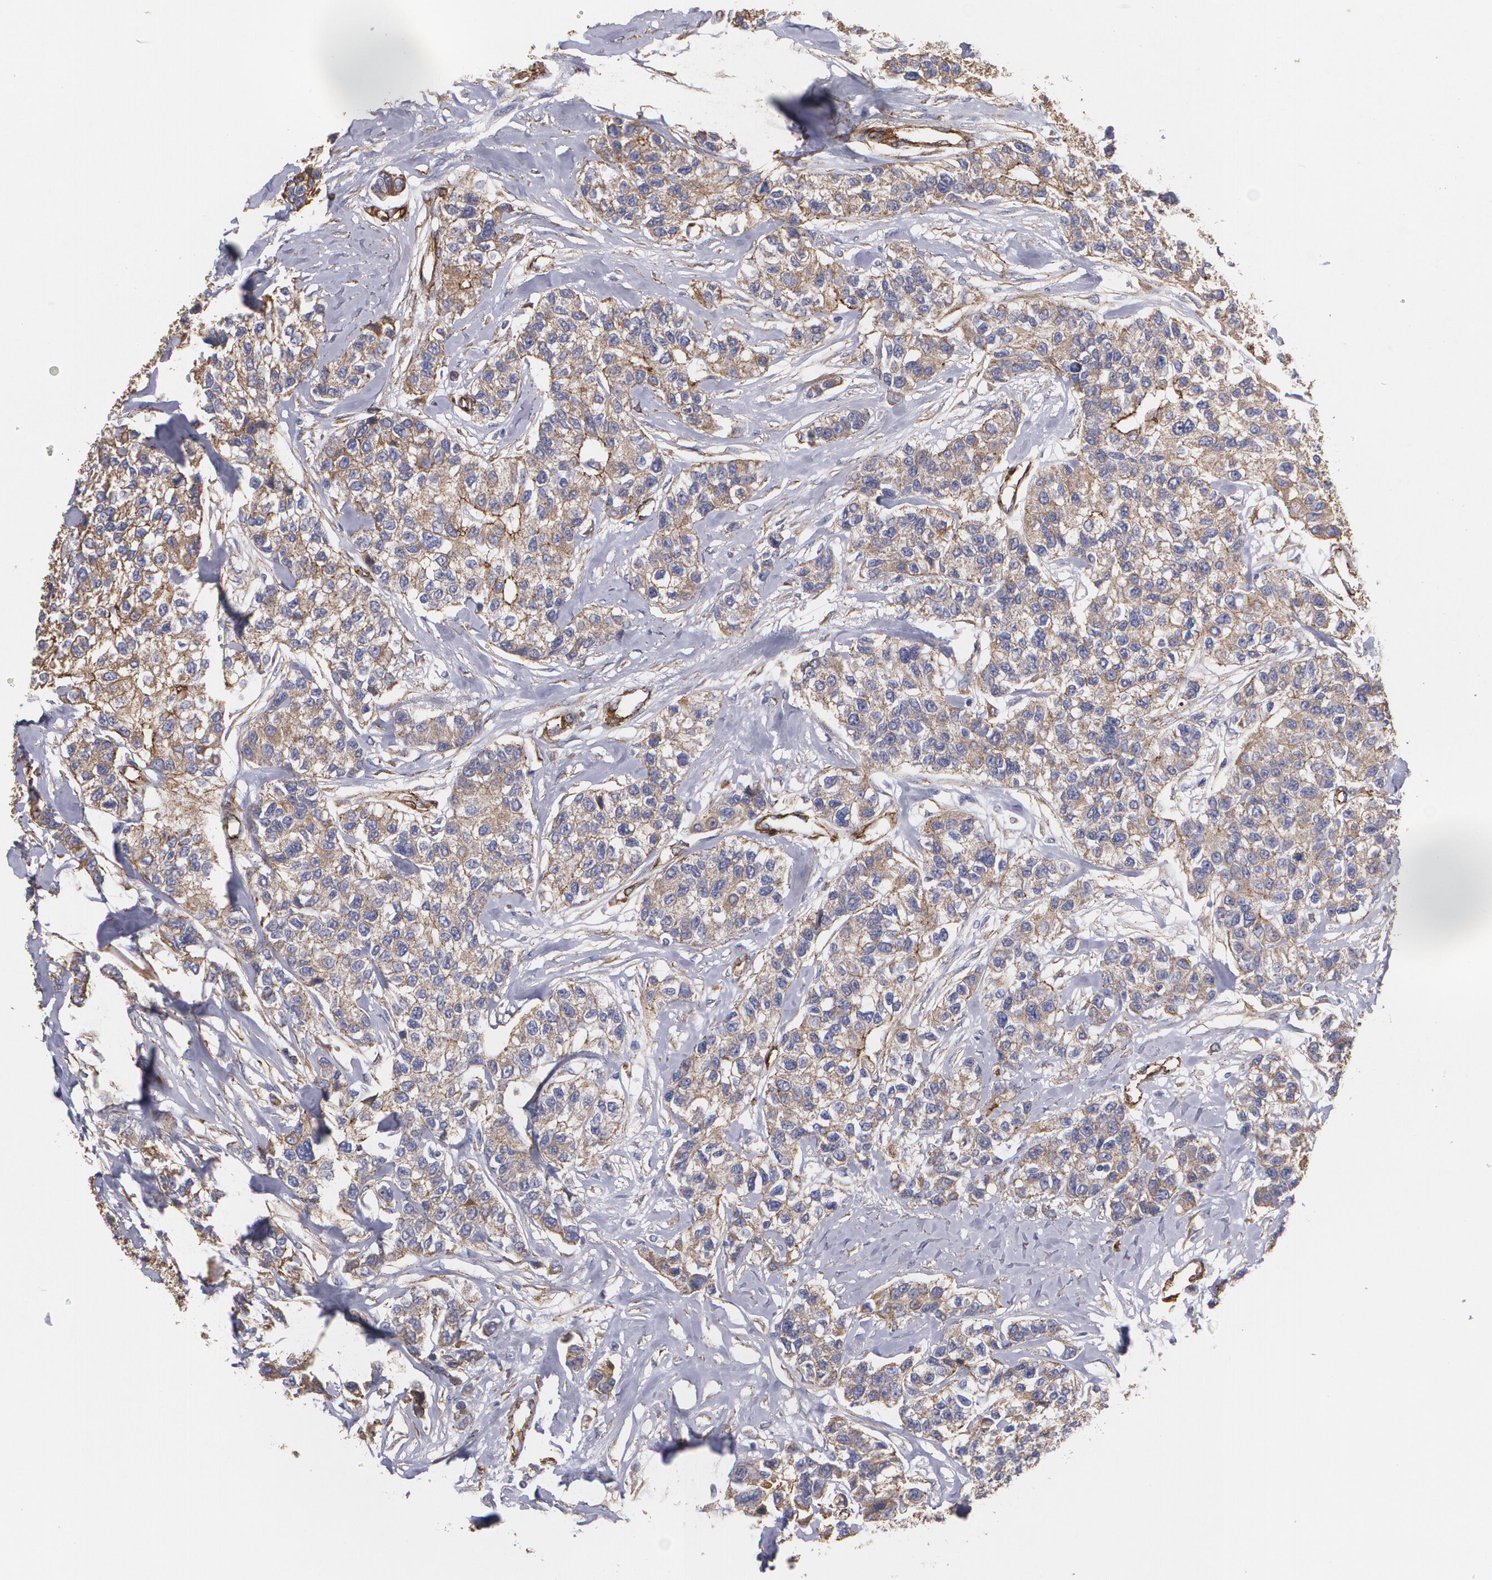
{"staining": {"intensity": "moderate", "quantity": ">75%", "location": "cytoplasmic/membranous"}, "tissue": "breast cancer", "cell_type": "Tumor cells", "image_type": "cancer", "snomed": [{"axis": "morphology", "description": "Duct carcinoma"}, {"axis": "topography", "description": "Breast"}], "caption": "Protein analysis of breast invasive ductal carcinoma tissue demonstrates moderate cytoplasmic/membranous positivity in approximately >75% of tumor cells.", "gene": "TJP1", "patient": {"sex": "female", "age": 51}}